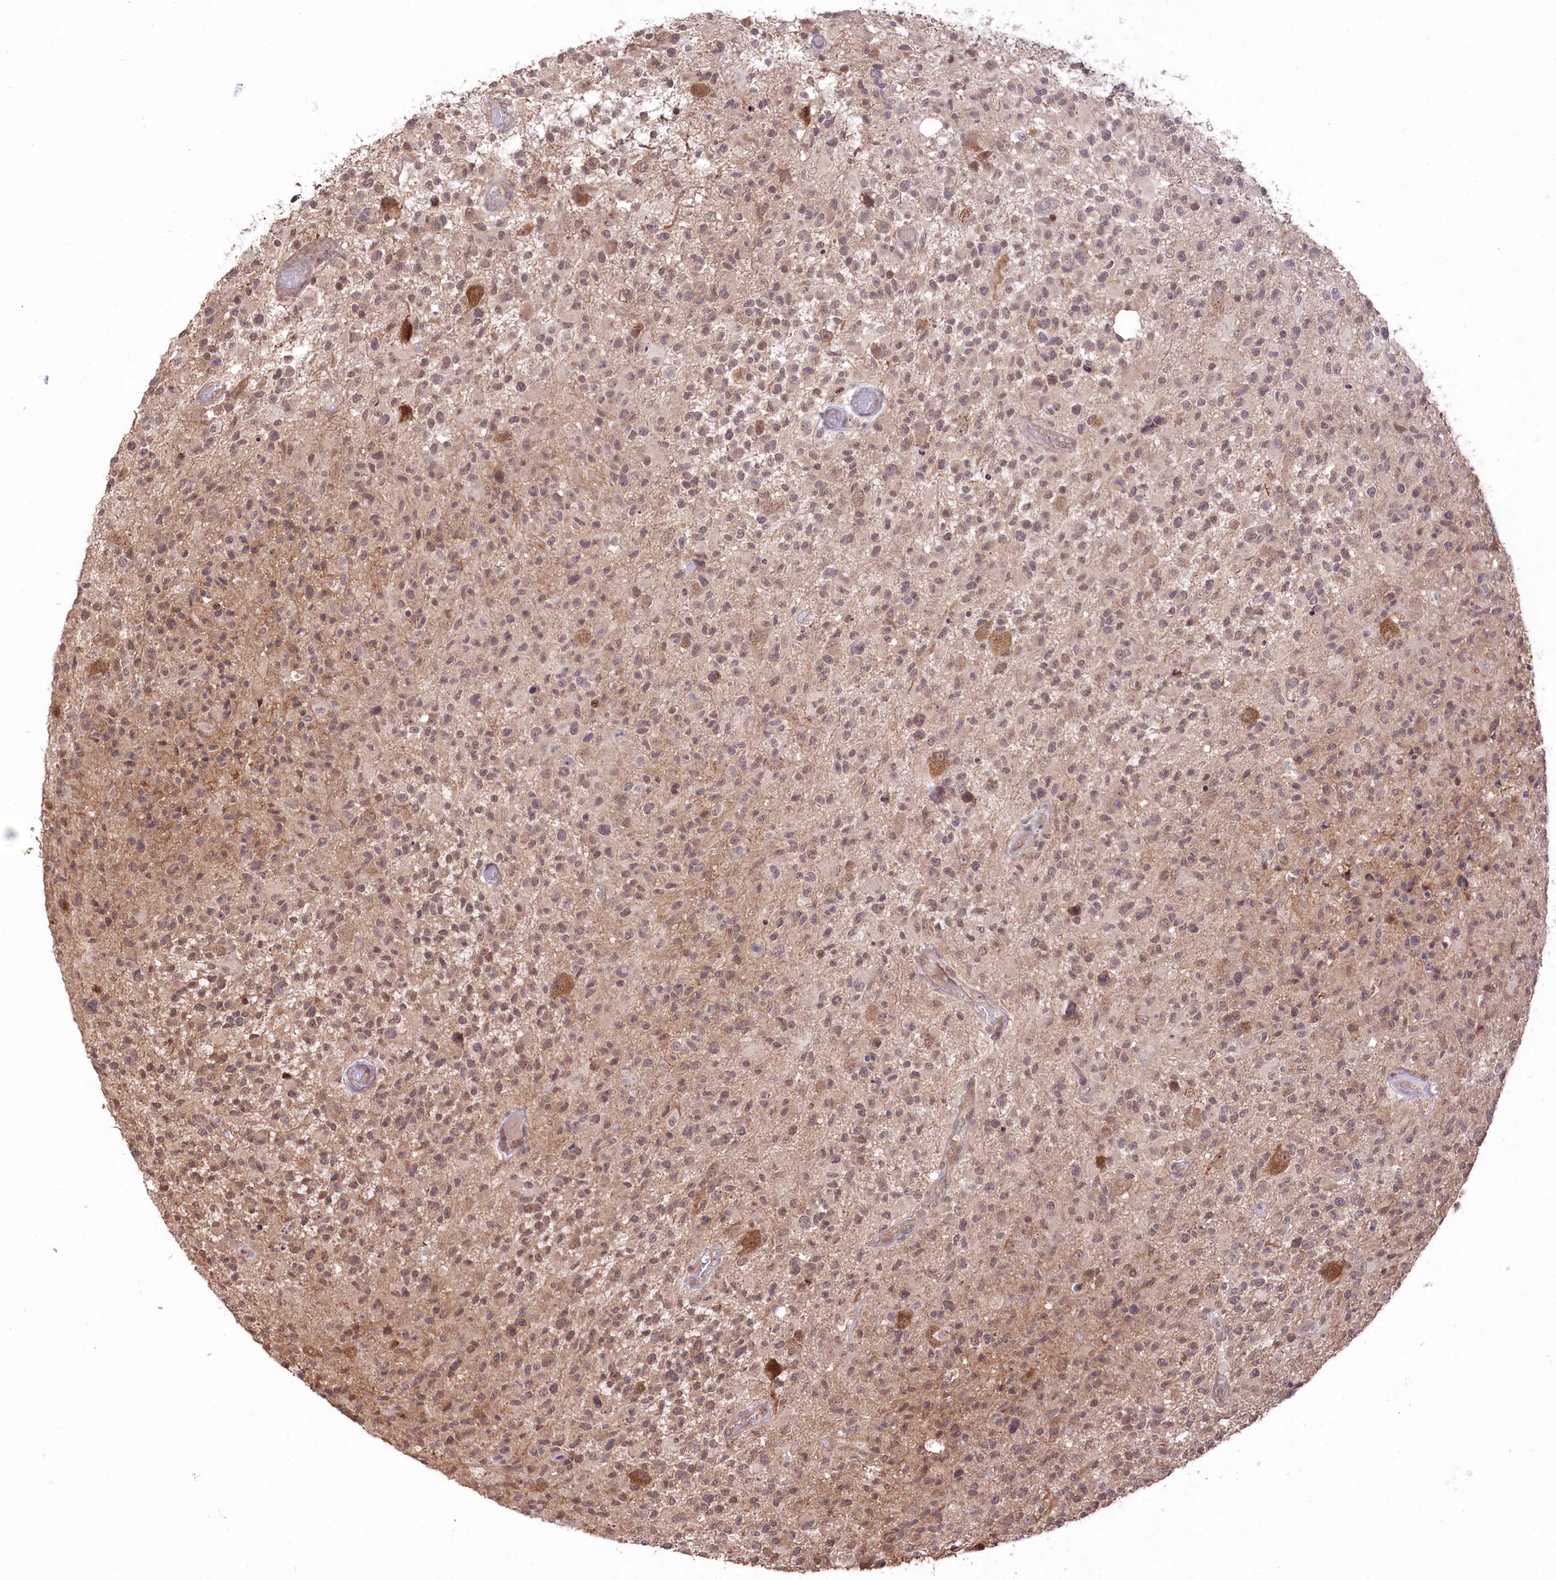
{"staining": {"intensity": "moderate", "quantity": "25%-75%", "location": "nuclear"}, "tissue": "glioma", "cell_type": "Tumor cells", "image_type": "cancer", "snomed": [{"axis": "morphology", "description": "Glioma, malignant, High grade"}, {"axis": "morphology", "description": "Glioblastoma, NOS"}, {"axis": "topography", "description": "Brain"}], "caption": "There is medium levels of moderate nuclear staining in tumor cells of high-grade glioma (malignant), as demonstrated by immunohistochemical staining (brown color).", "gene": "CCSER2", "patient": {"sex": "male", "age": 60}}